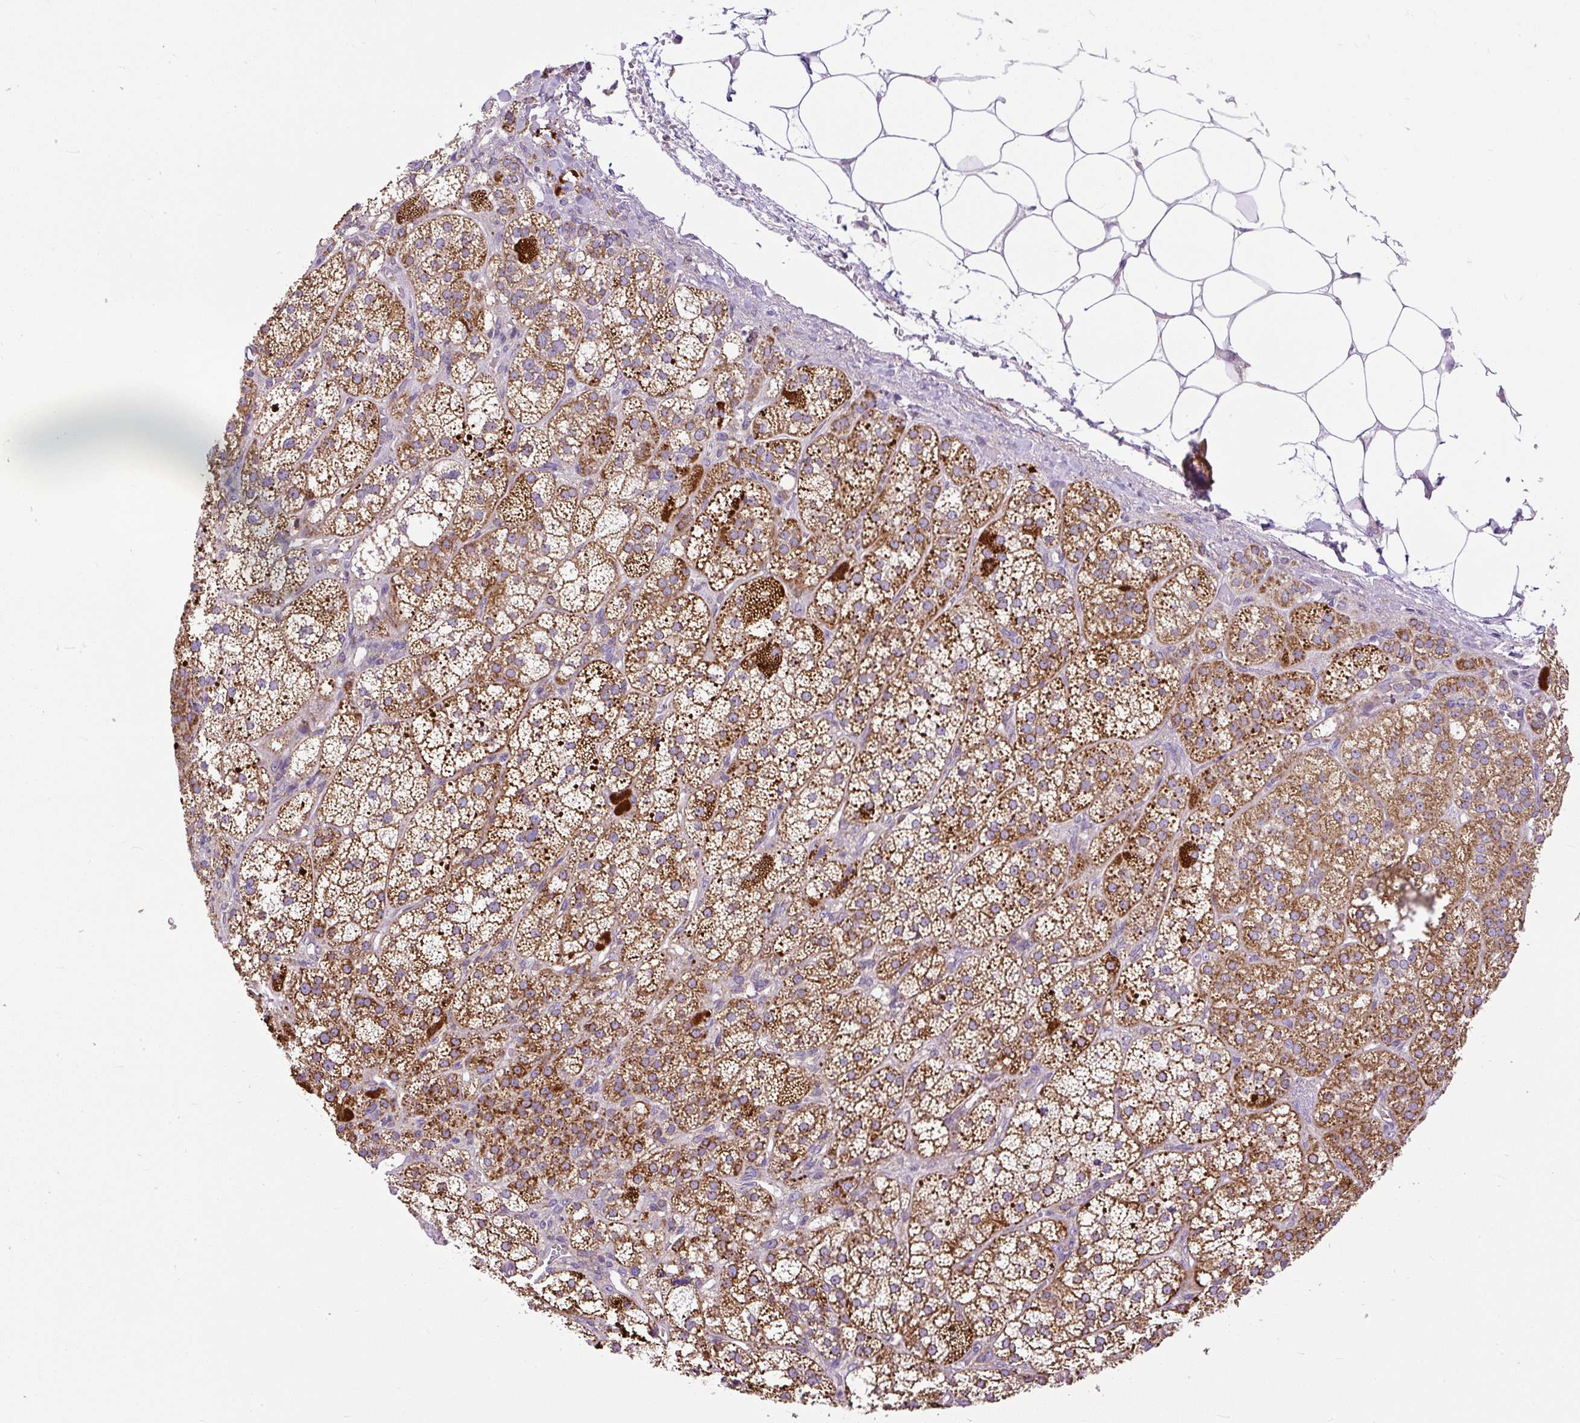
{"staining": {"intensity": "moderate", "quantity": "25%-75%", "location": "cytoplasmic/membranous"}, "tissue": "adrenal gland", "cell_type": "Glandular cells", "image_type": "normal", "snomed": [{"axis": "morphology", "description": "Normal tissue, NOS"}, {"axis": "topography", "description": "Adrenal gland"}], "caption": "Glandular cells display moderate cytoplasmic/membranous staining in approximately 25%-75% of cells in benign adrenal gland. Nuclei are stained in blue.", "gene": "TM2D3", "patient": {"sex": "female", "age": 60}}